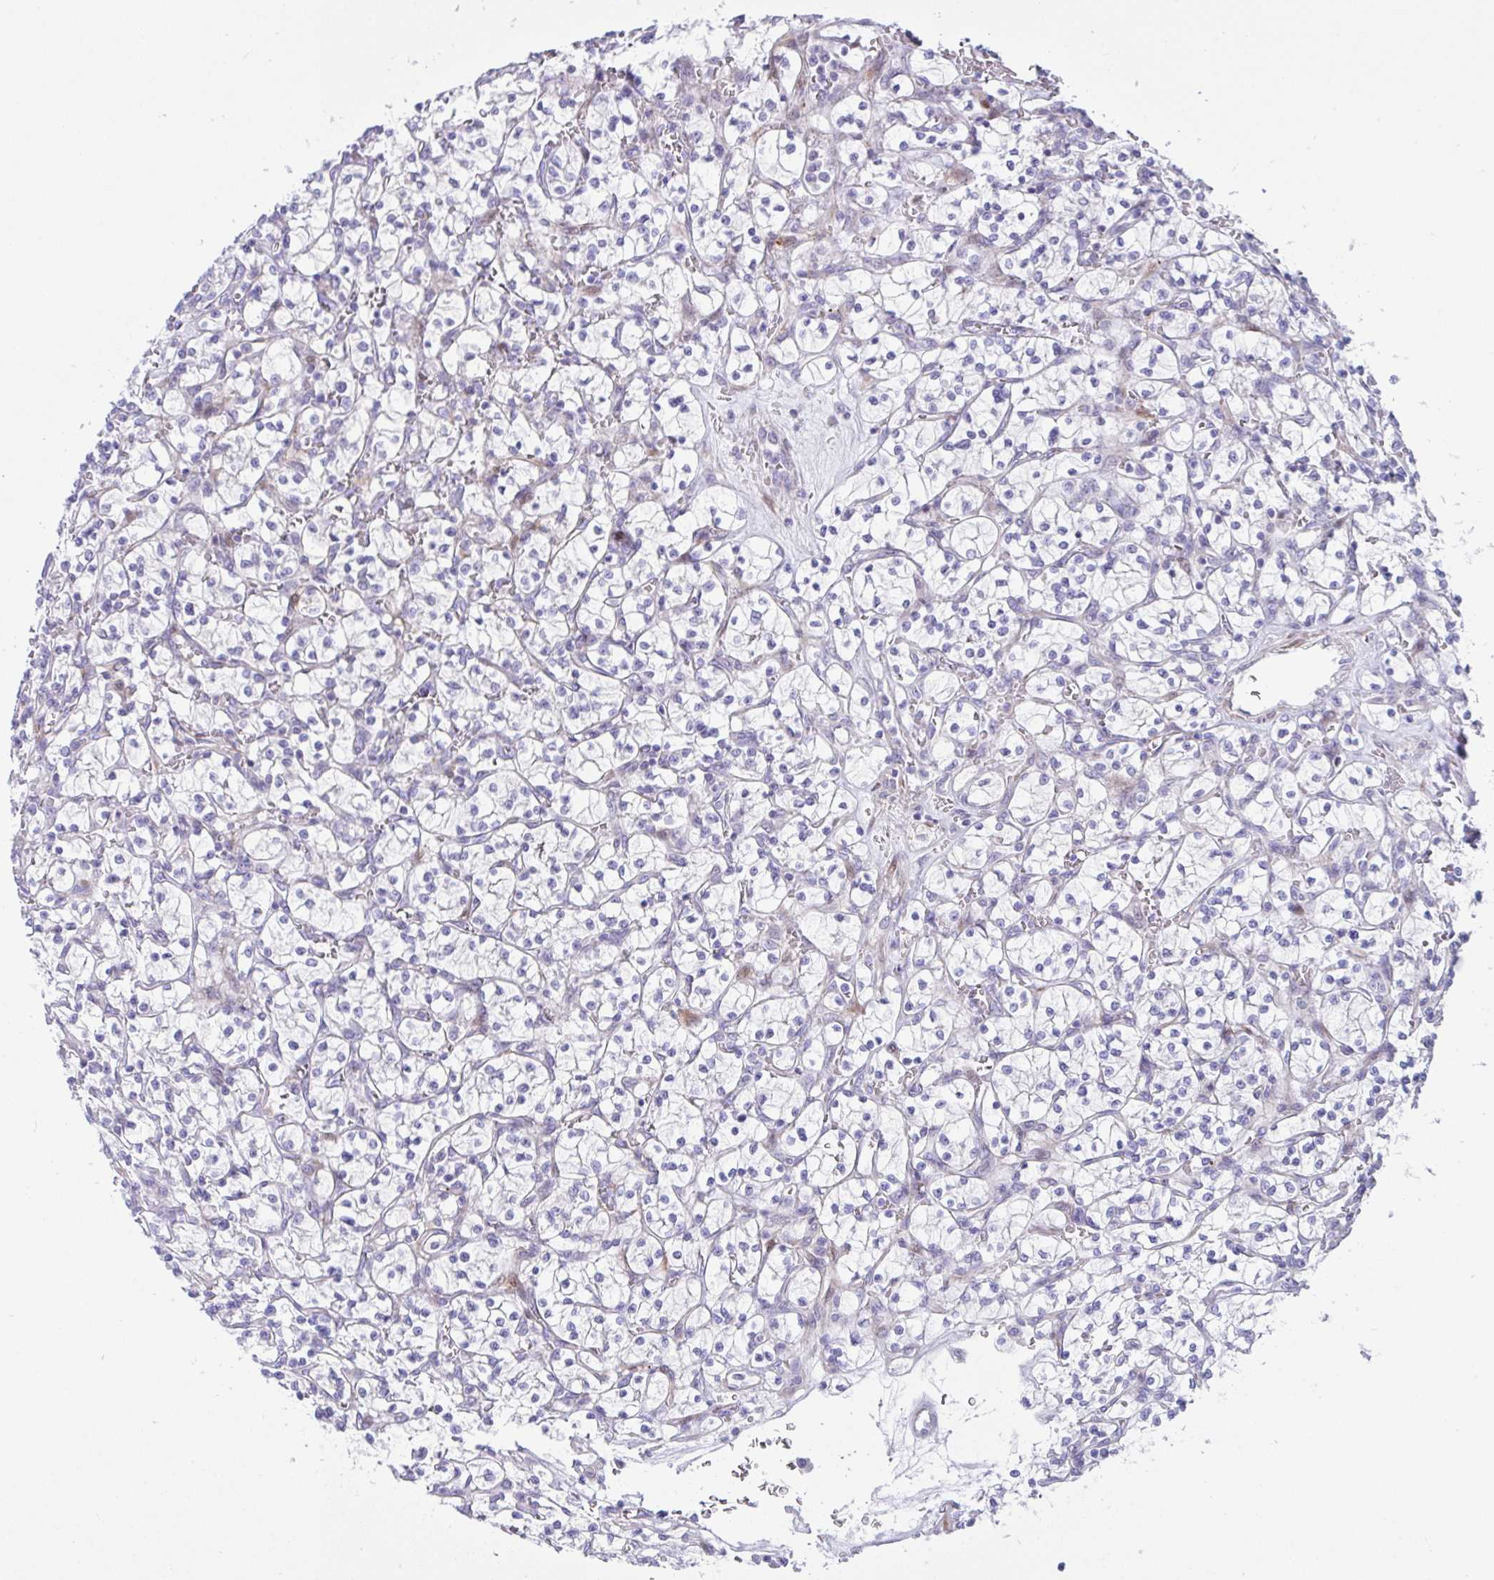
{"staining": {"intensity": "negative", "quantity": "none", "location": "none"}, "tissue": "renal cancer", "cell_type": "Tumor cells", "image_type": "cancer", "snomed": [{"axis": "morphology", "description": "Adenocarcinoma, NOS"}, {"axis": "topography", "description": "Kidney"}], "caption": "Immunohistochemistry (IHC) photomicrograph of renal cancer stained for a protein (brown), which shows no positivity in tumor cells.", "gene": "ZNF713", "patient": {"sex": "female", "age": 64}}